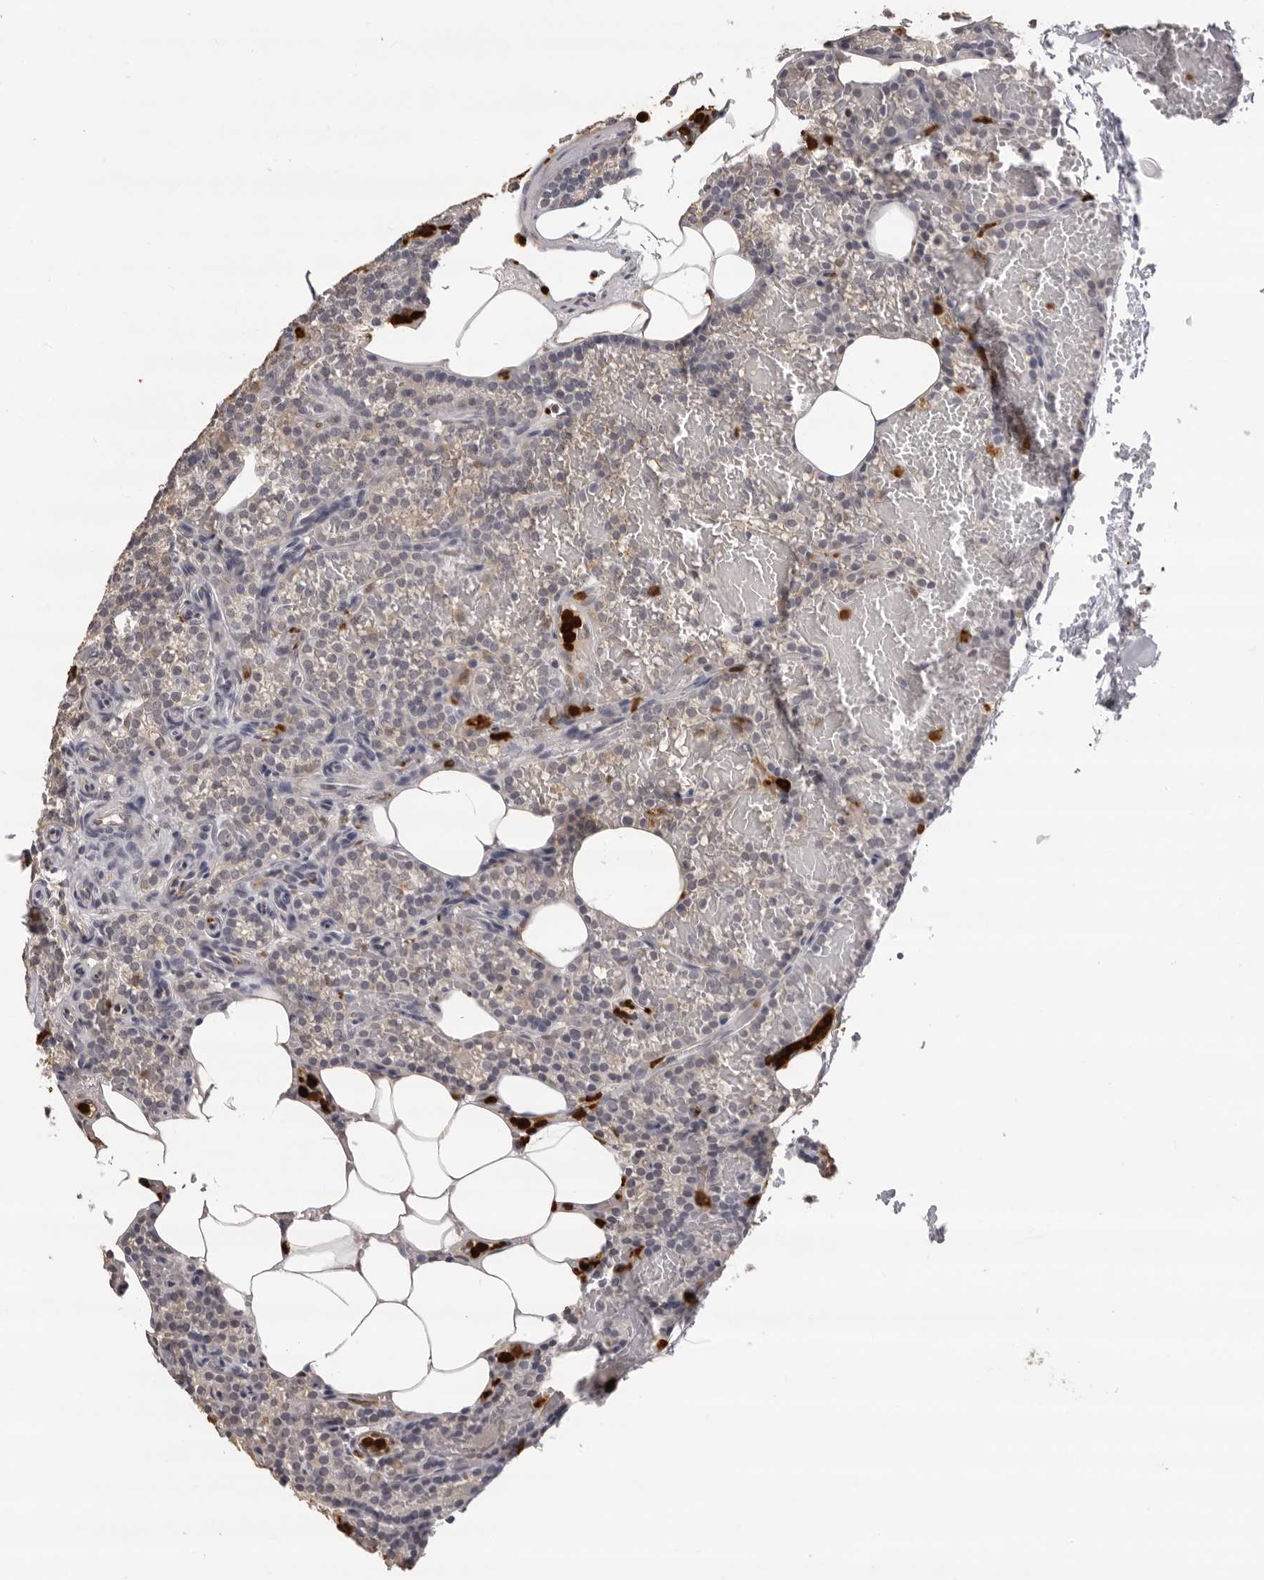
{"staining": {"intensity": "weak", "quantity": "<25%", "location": "cytoplasmic/membranous"}, "tissue": "parathyroid gland", "cell_type": "Glandular cells", "image_type": "normal", "snomed": [{"axis": "morphology", "description": "Normal tissue, NOS"}, {"axis": "topography", "description": "Parathyroid gland"}], "caption": "High magnification brightfield microscopy of normal parathyroid gland stained with DAB (3,3'-diaminobenzidine) (brown) and counterstained with hematoxylin (blue): glandular cells show no significant positivity.", "gene": "IL31", "patient": {"sex": "male", "age": 58}}